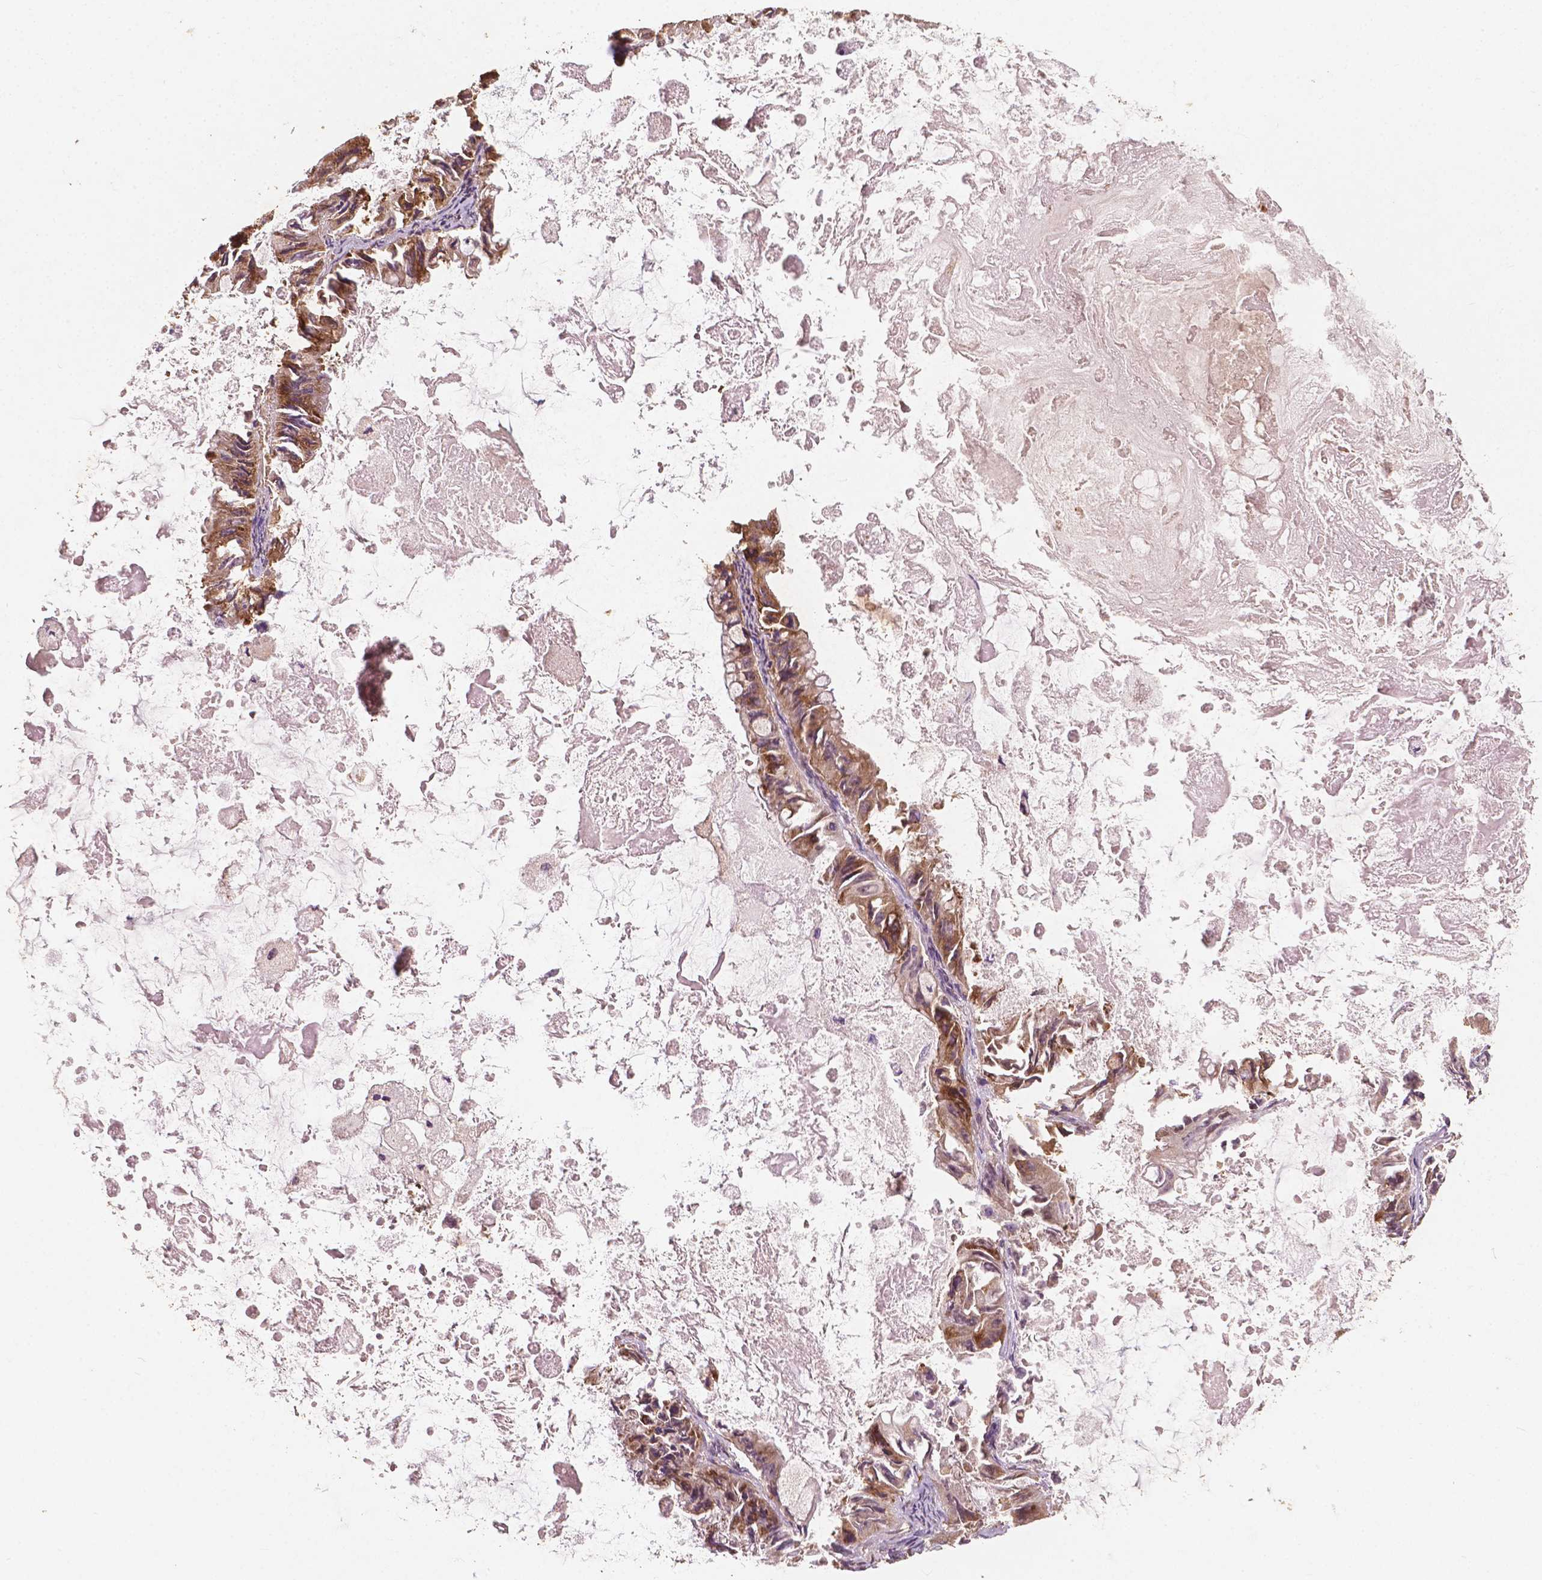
{"staining": {"intensity": "moderate", "quantity": ">75%", "location": "cytoplasmic/membranous"}, "tissue": "ovarian cancer", "cell_type": "Tumor cells", "image_type": "cancer", "snomed": [{"axis": "morphology", "description": "Cystadenocarcinoma, mucinous, NOS"}, {"axis": "topography", "description": "Ovary"}], "caption": "DAB immunohistochemical staining of human ovarian cancer demonstrates moderate cytoplasmic/membranous protein expression in approximately >75% of tumor cells. (Stains: DAB in brown, nuclei in blue, Microscopy: brightfield microscopy at high magnification).", "gene": "G3BP1", "patient": {"sex": "female", "age": 61}}